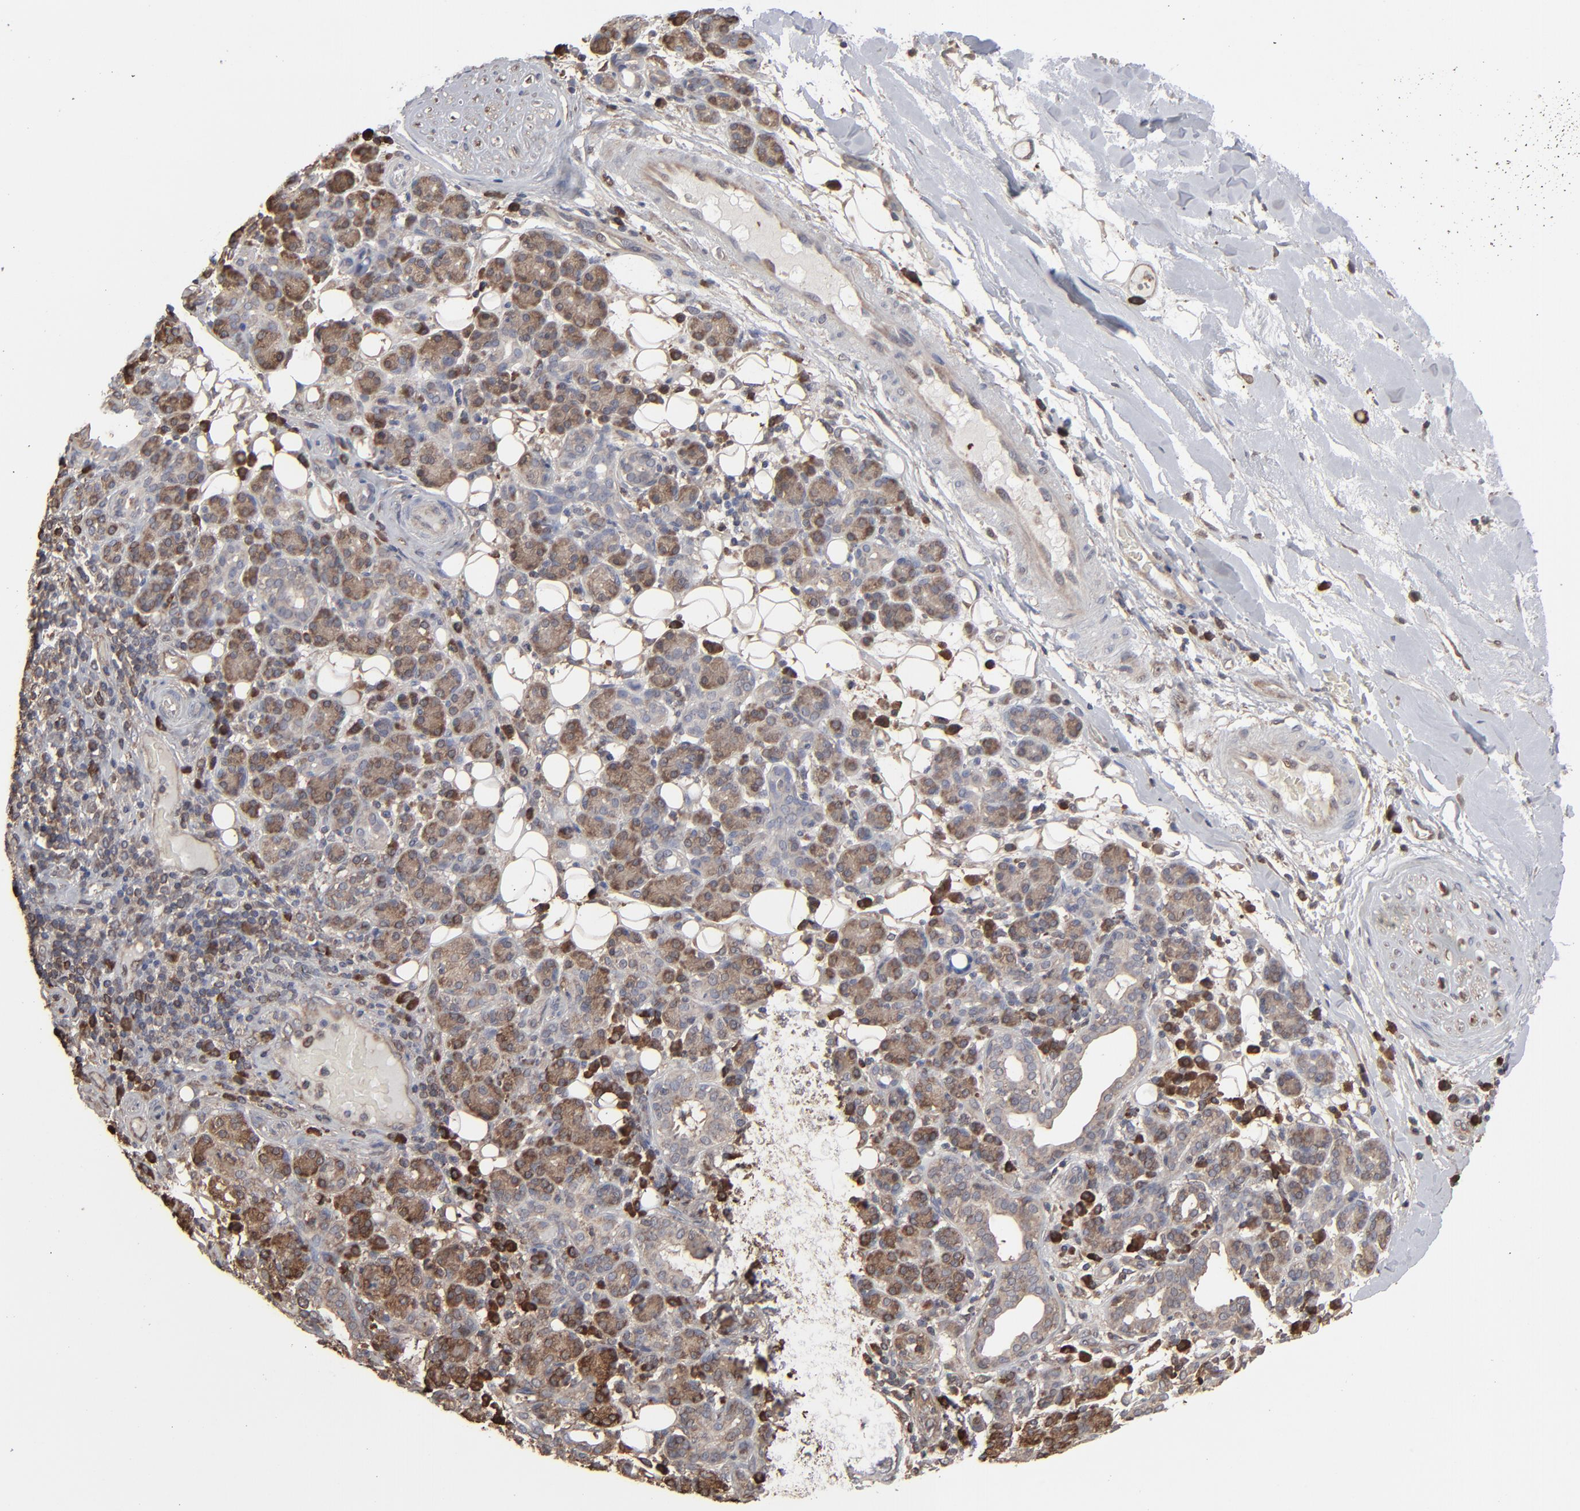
{"staining": {"intensity": "weak", "quantity": ">75%", "location": "cytoplasmic/membranous"}, "tissue": "skin cancer", "cell_type": "Tumor cells", "image_type": "cancer", "snomed": [{"axis": "morphology", "description": "Squamous cell carcinoma, NOS"}, {"axis": "topography", "description": "Skin"}], "caption": "Protein staining of skin cancer (squamous cell carcinoma) tissue demonstrates weak cytoplasmic/membranous positivity in about >75% of tumor cells.", "gene": "NME1-NME2", "patient": {"sex": "male", "age": 84}}